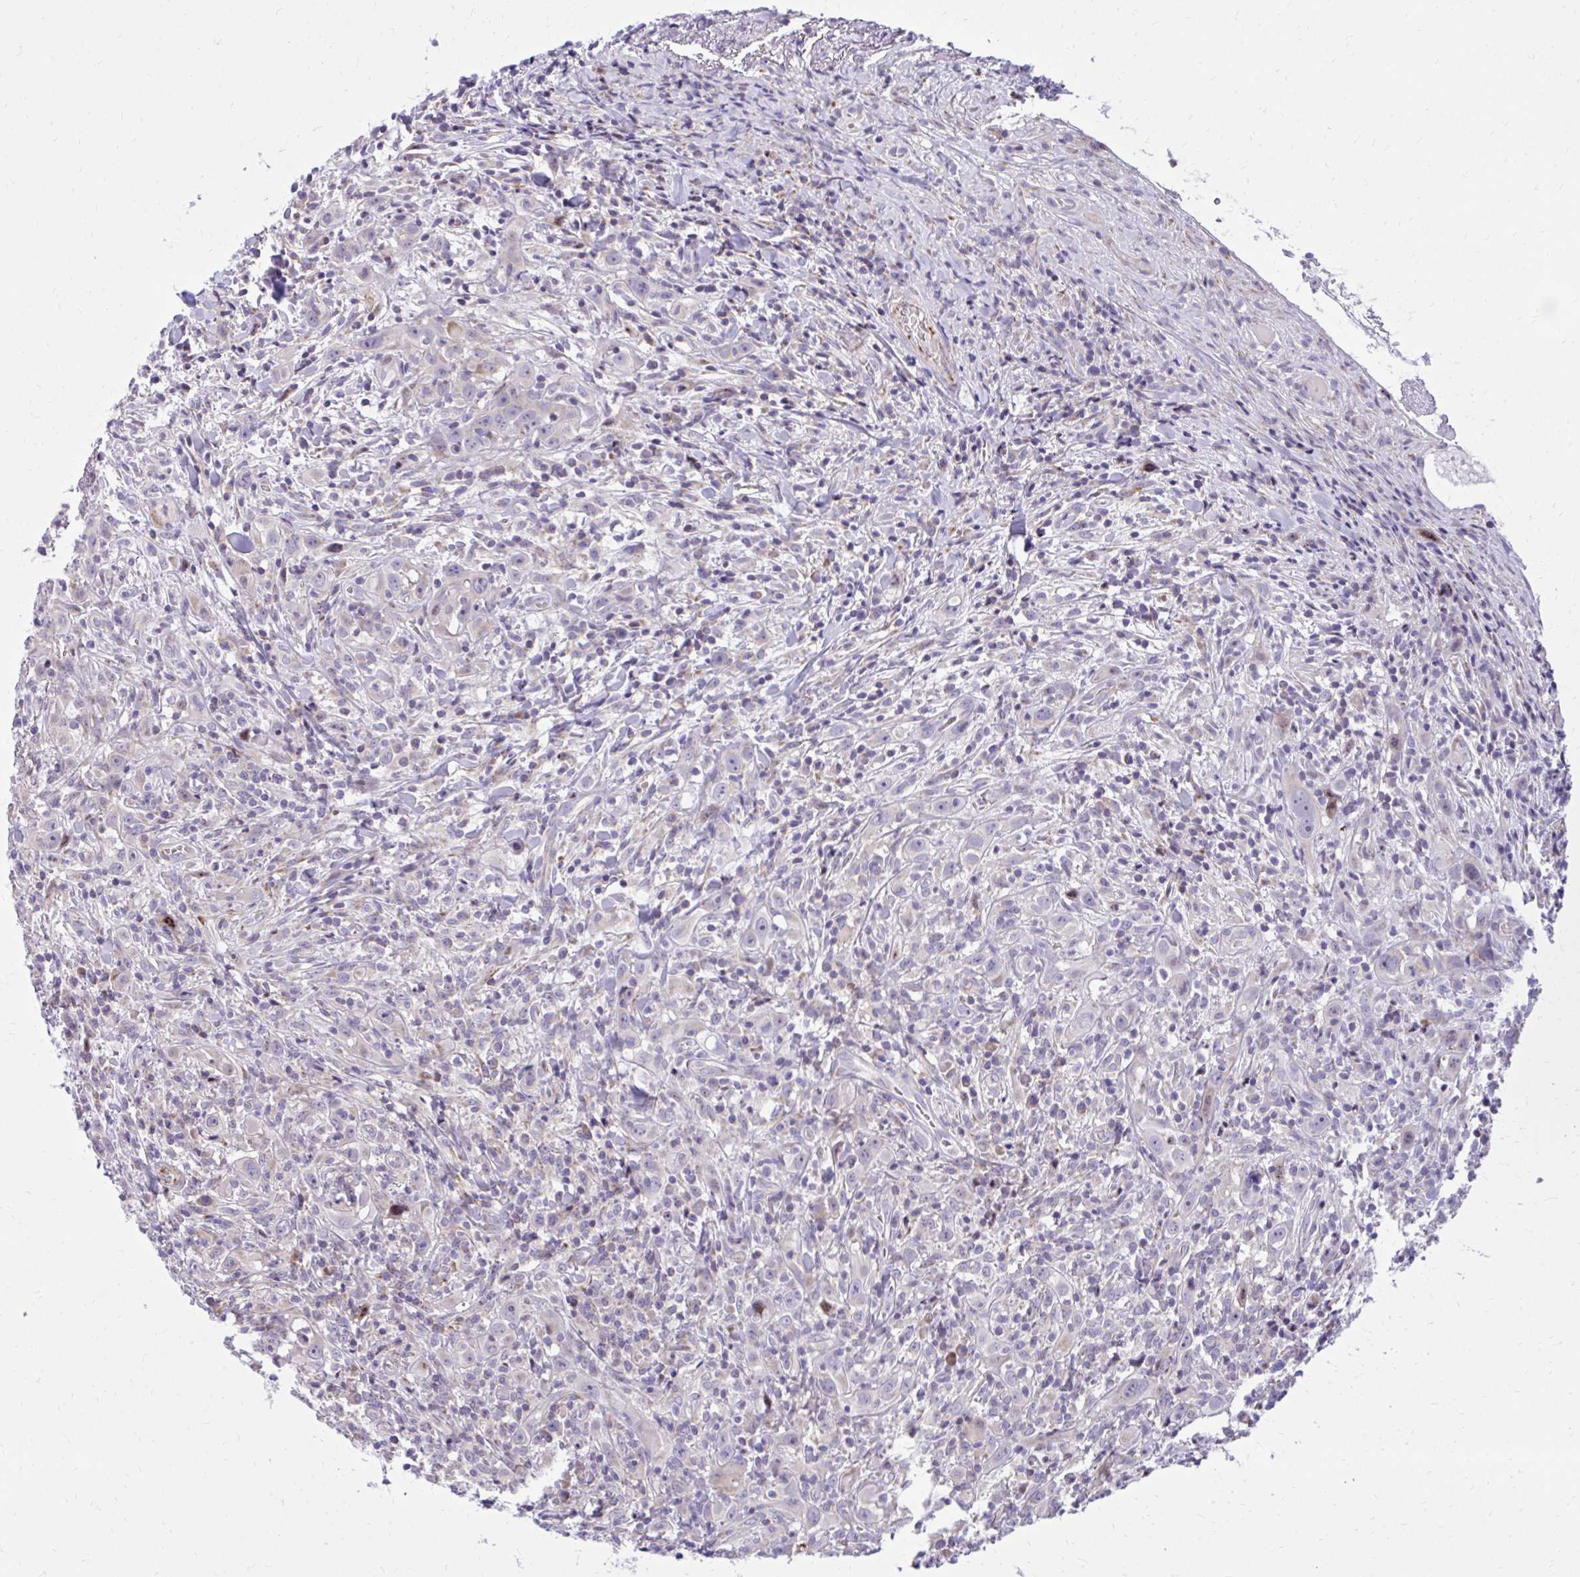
{"staining": {"intensity": "negative", "quantity": "none", "location": "none"}, "tissue": "head and neck cancer", "cell_type": "Tumor cells", "image_type": "cancer", "snomed": [{"axis": "morphology", "description": "Squamous cell carcinoma, NOS"}, {"axis": "topography", "description": "Head-Neck"}], "caption": "Image shows no protein expression in tumor cells of squamous cell carcinoma (head and neck) tissue.", "gene": "GPRIN3", "patient": {"sex": "female", "age": 95}}